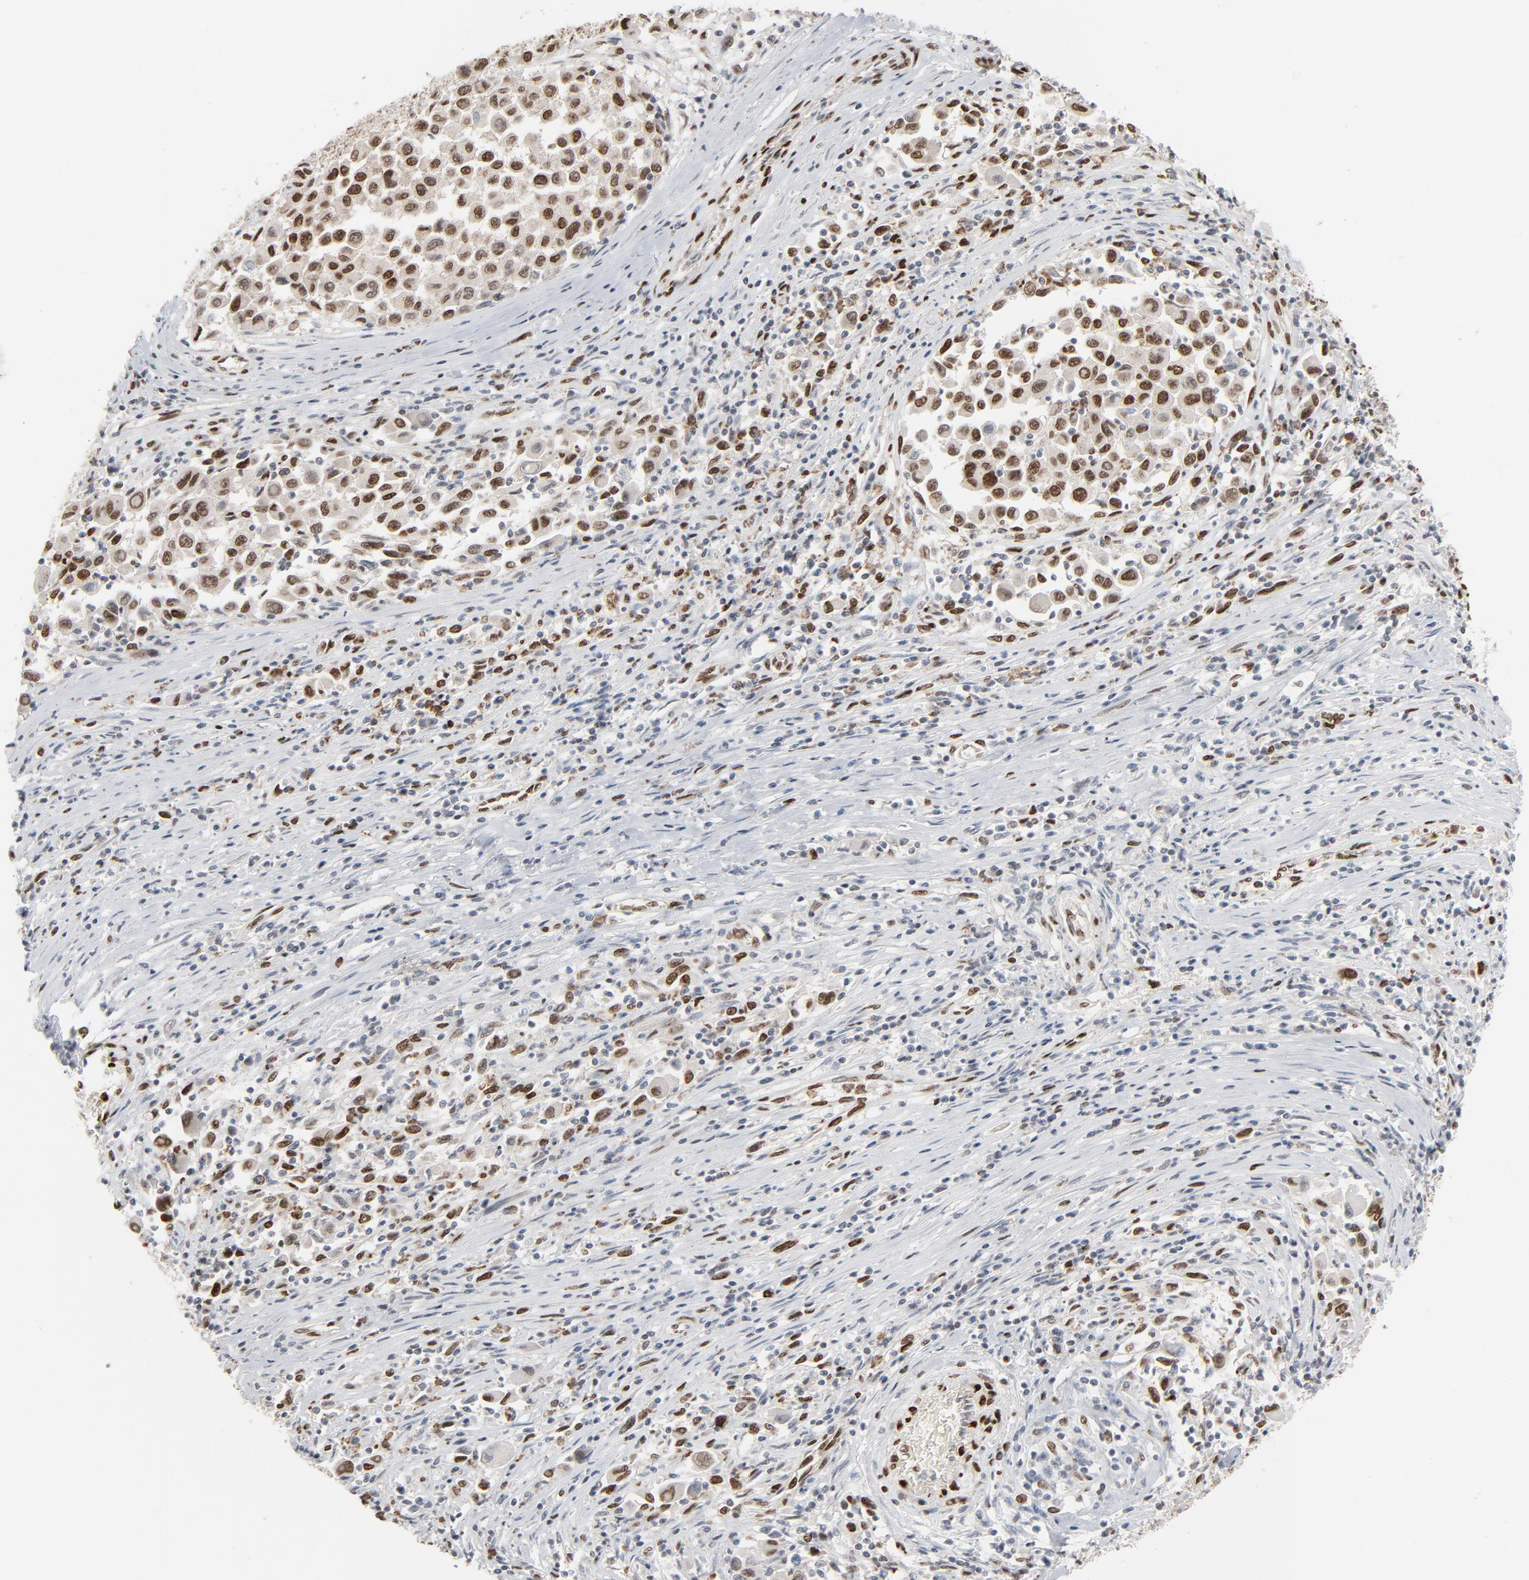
{"staining": {"intensity": "strong", "quantity": ">75%", "location": "nuclear"}, "tissue": "melanoma", "cell_type": "Tumor cells", "image_type": "cancer", "snomed": [{"axis": "morphology", "description": "Malignant melanoma, Metastatic site"}, {"axis": "topography", "description": "Lymph node"}], "caption": "Immunohistochemical staining of melanoma shows strong nuclear protein expression in about >75% of tumor cells.", "gene": "CUX1", "patient": {"sex": "male", "age": 61}}